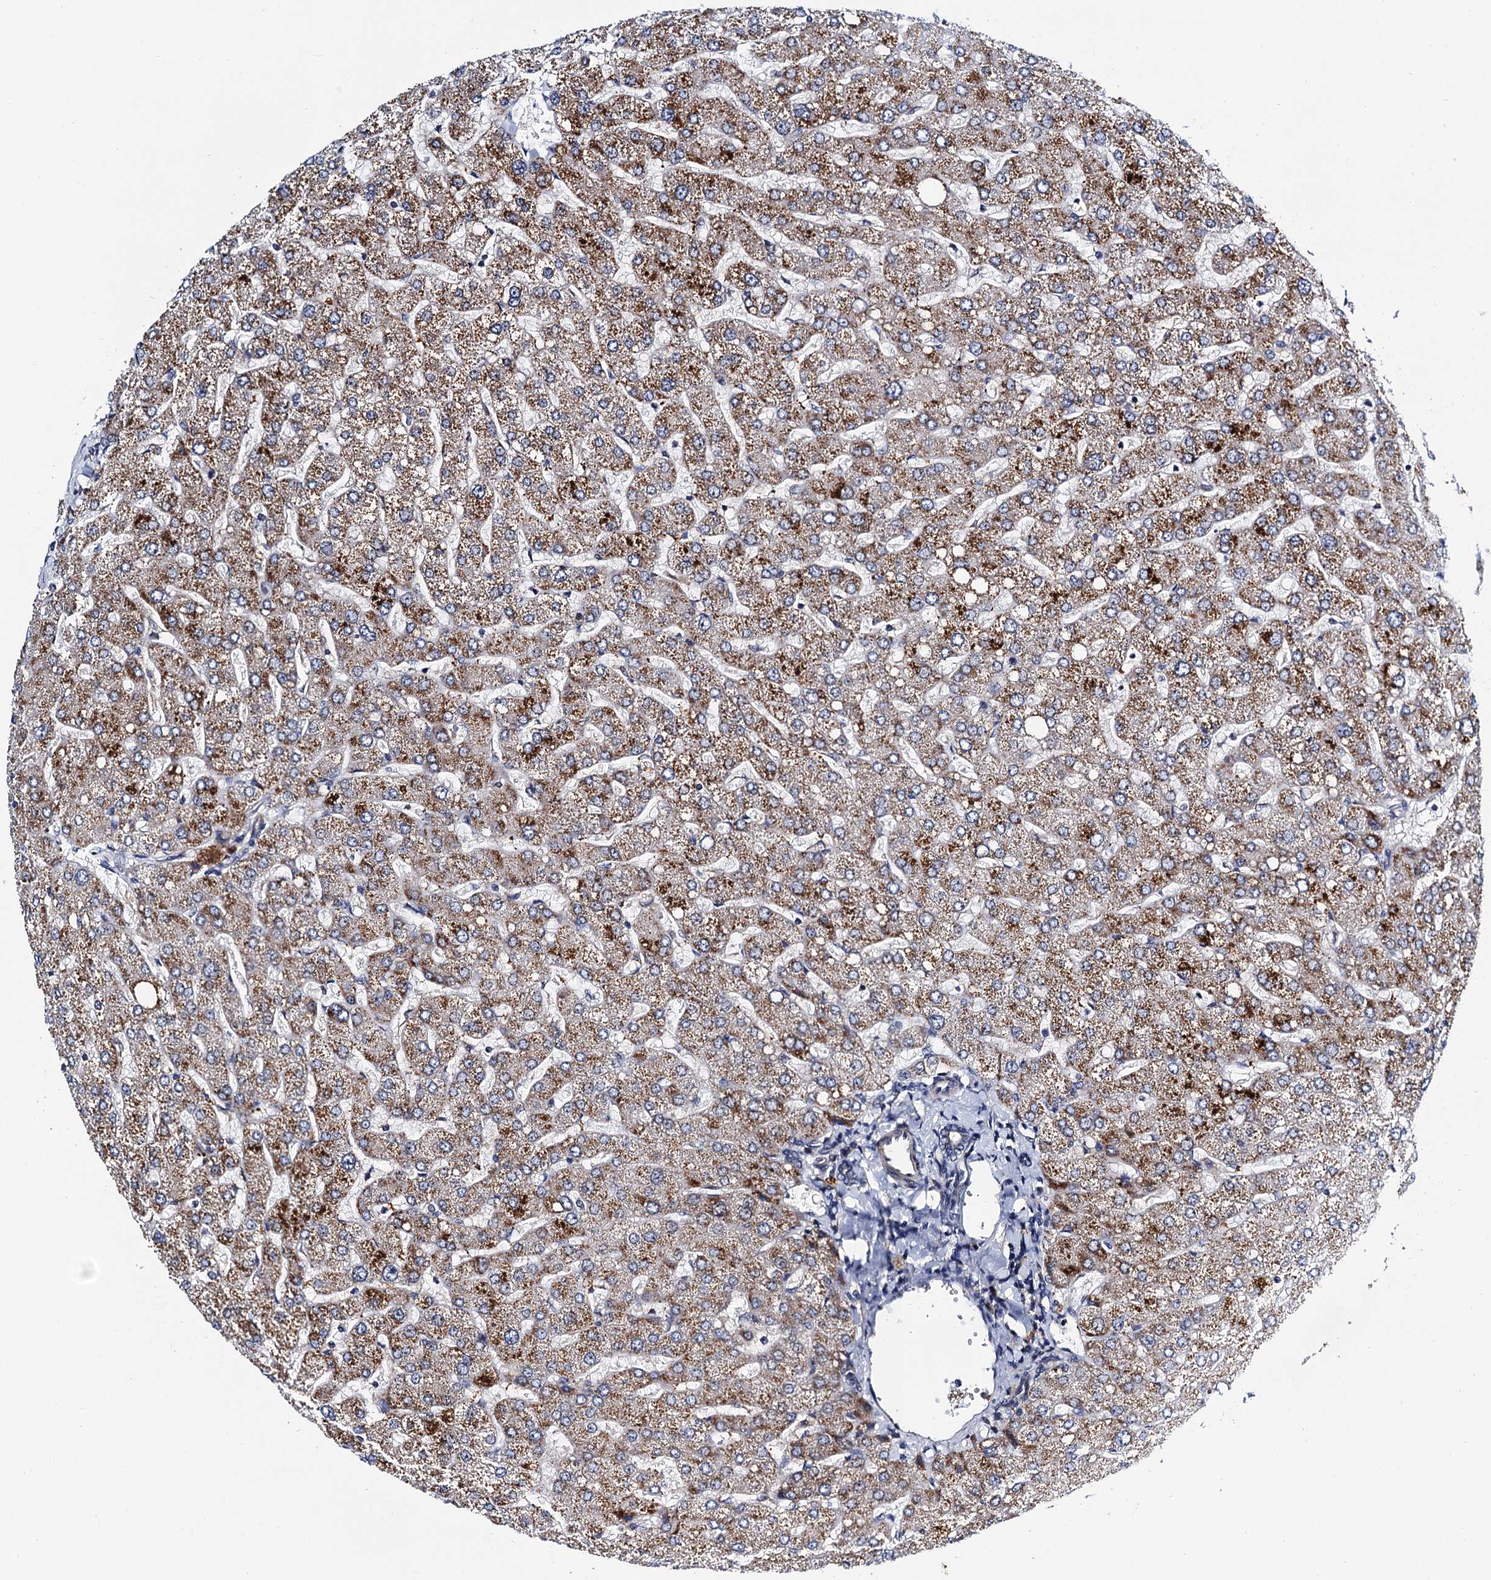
{"staining": {"intensity": "negative", "quantity": "none", "location": "none"}, "tissue": "liver", "cell_type": "Cholangiocytes", "image_type": "normal", "snomed": [{"axis": "morphology", "description": "Normal tissue, NOS"}, {"axis": "topography", "description": "Liver"}], "caption": "Immunohistochemistry (IHC) photomicrograph of unremarkable liver: human liver stained with DAB (3,3'-diaminobenzidine) reveals no significant protein staining in cholangiocytes.", "gene": "NAA16", "patient": {"sex": "male", "age": 55}}